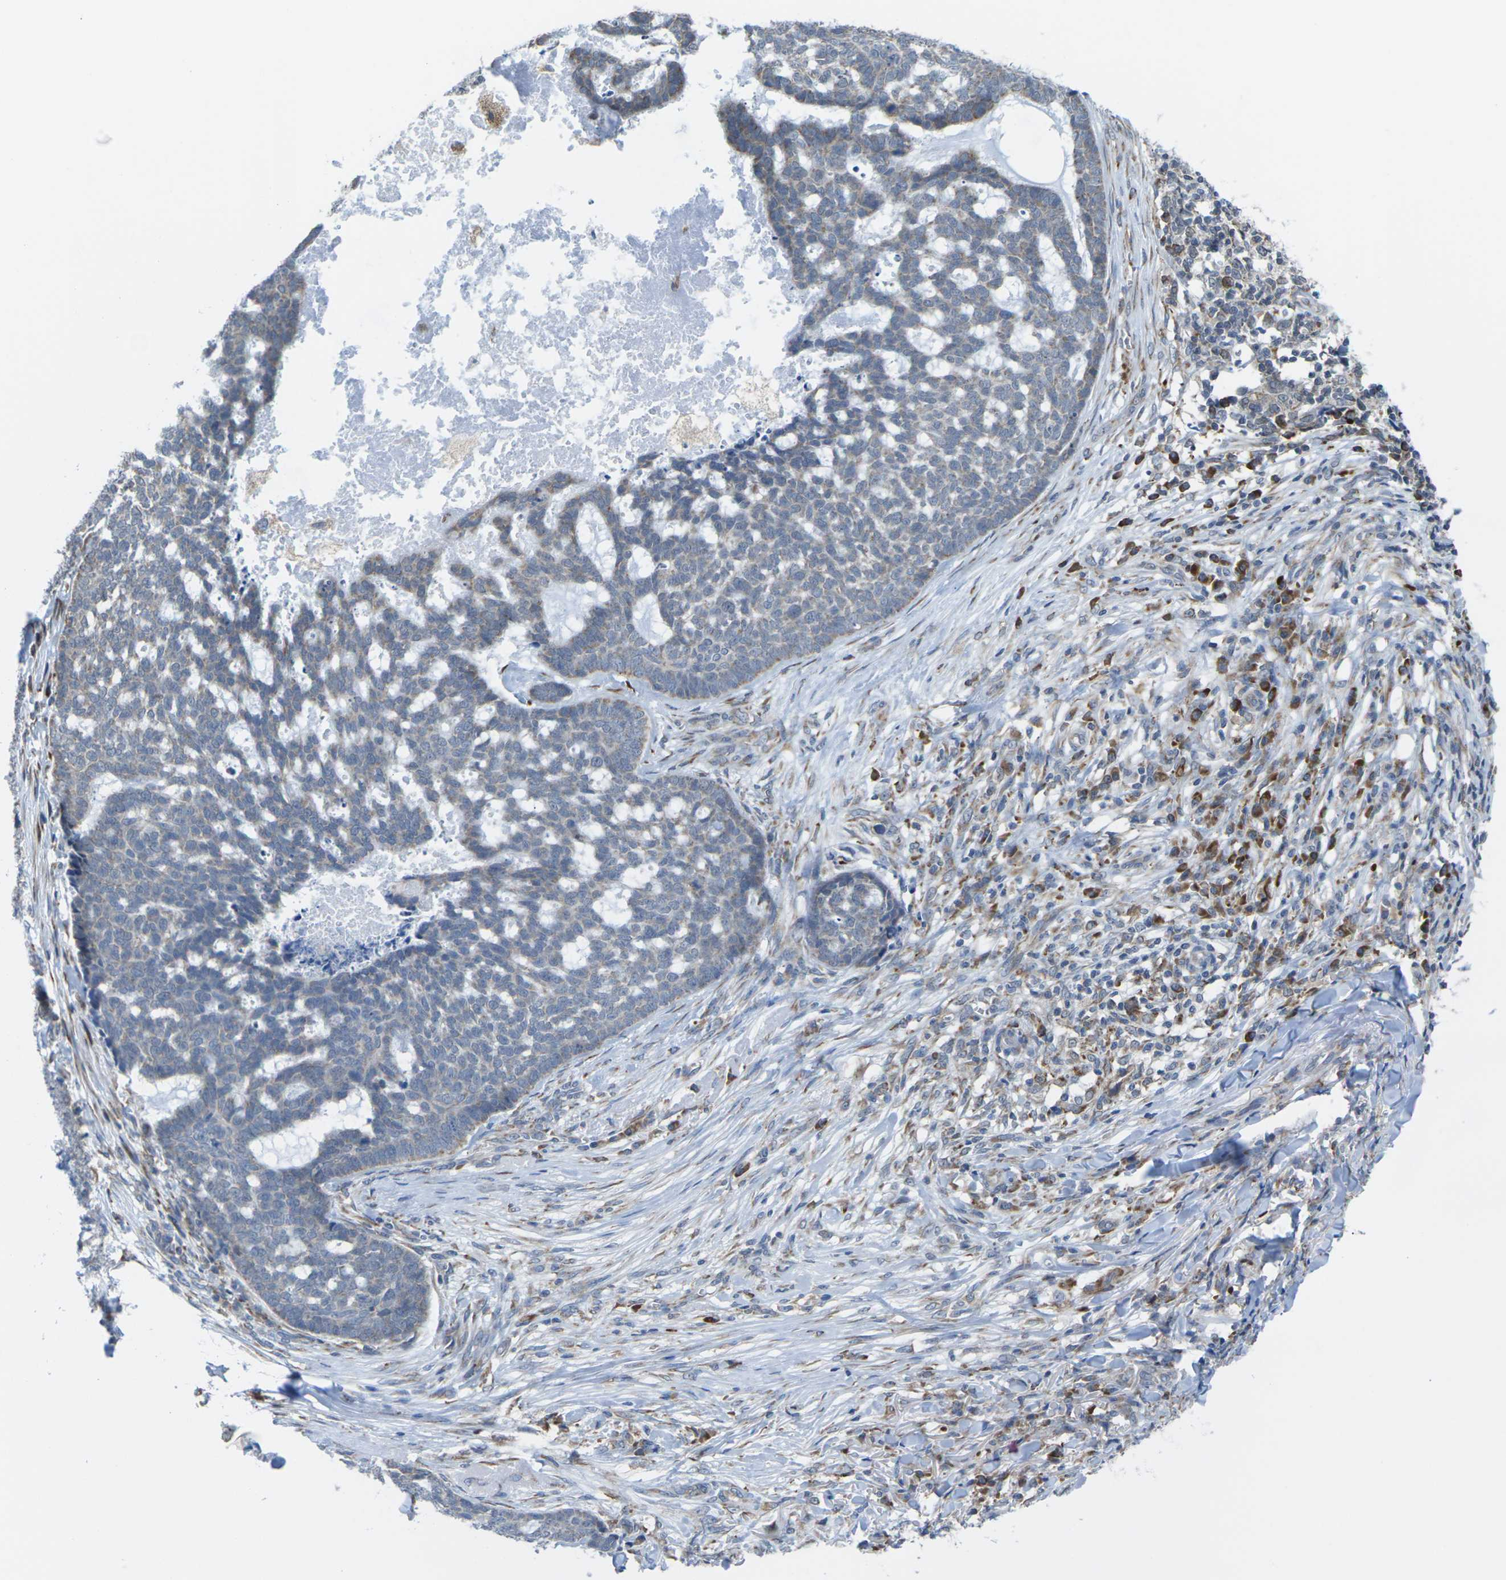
{"staining": {"intensity": "negative", "quantity": "none", "location": "none"}, "tissue": "skin cancer", "cell_type": "Tumor cells", "image_type": "cancer", "snomed": [{"axis": "morphology", "description": "Basal cell carcinoma"}, {"axis": "topography", "description": "Skin"}], "caption": "A high-resolution micrograph shows IHC staining of skin cancer (basal cell carcinoma), which displays no significant staining in tumor cells.", "gene": "PDZK1IP1", "patient": {"sex": "male", "age": 84}}